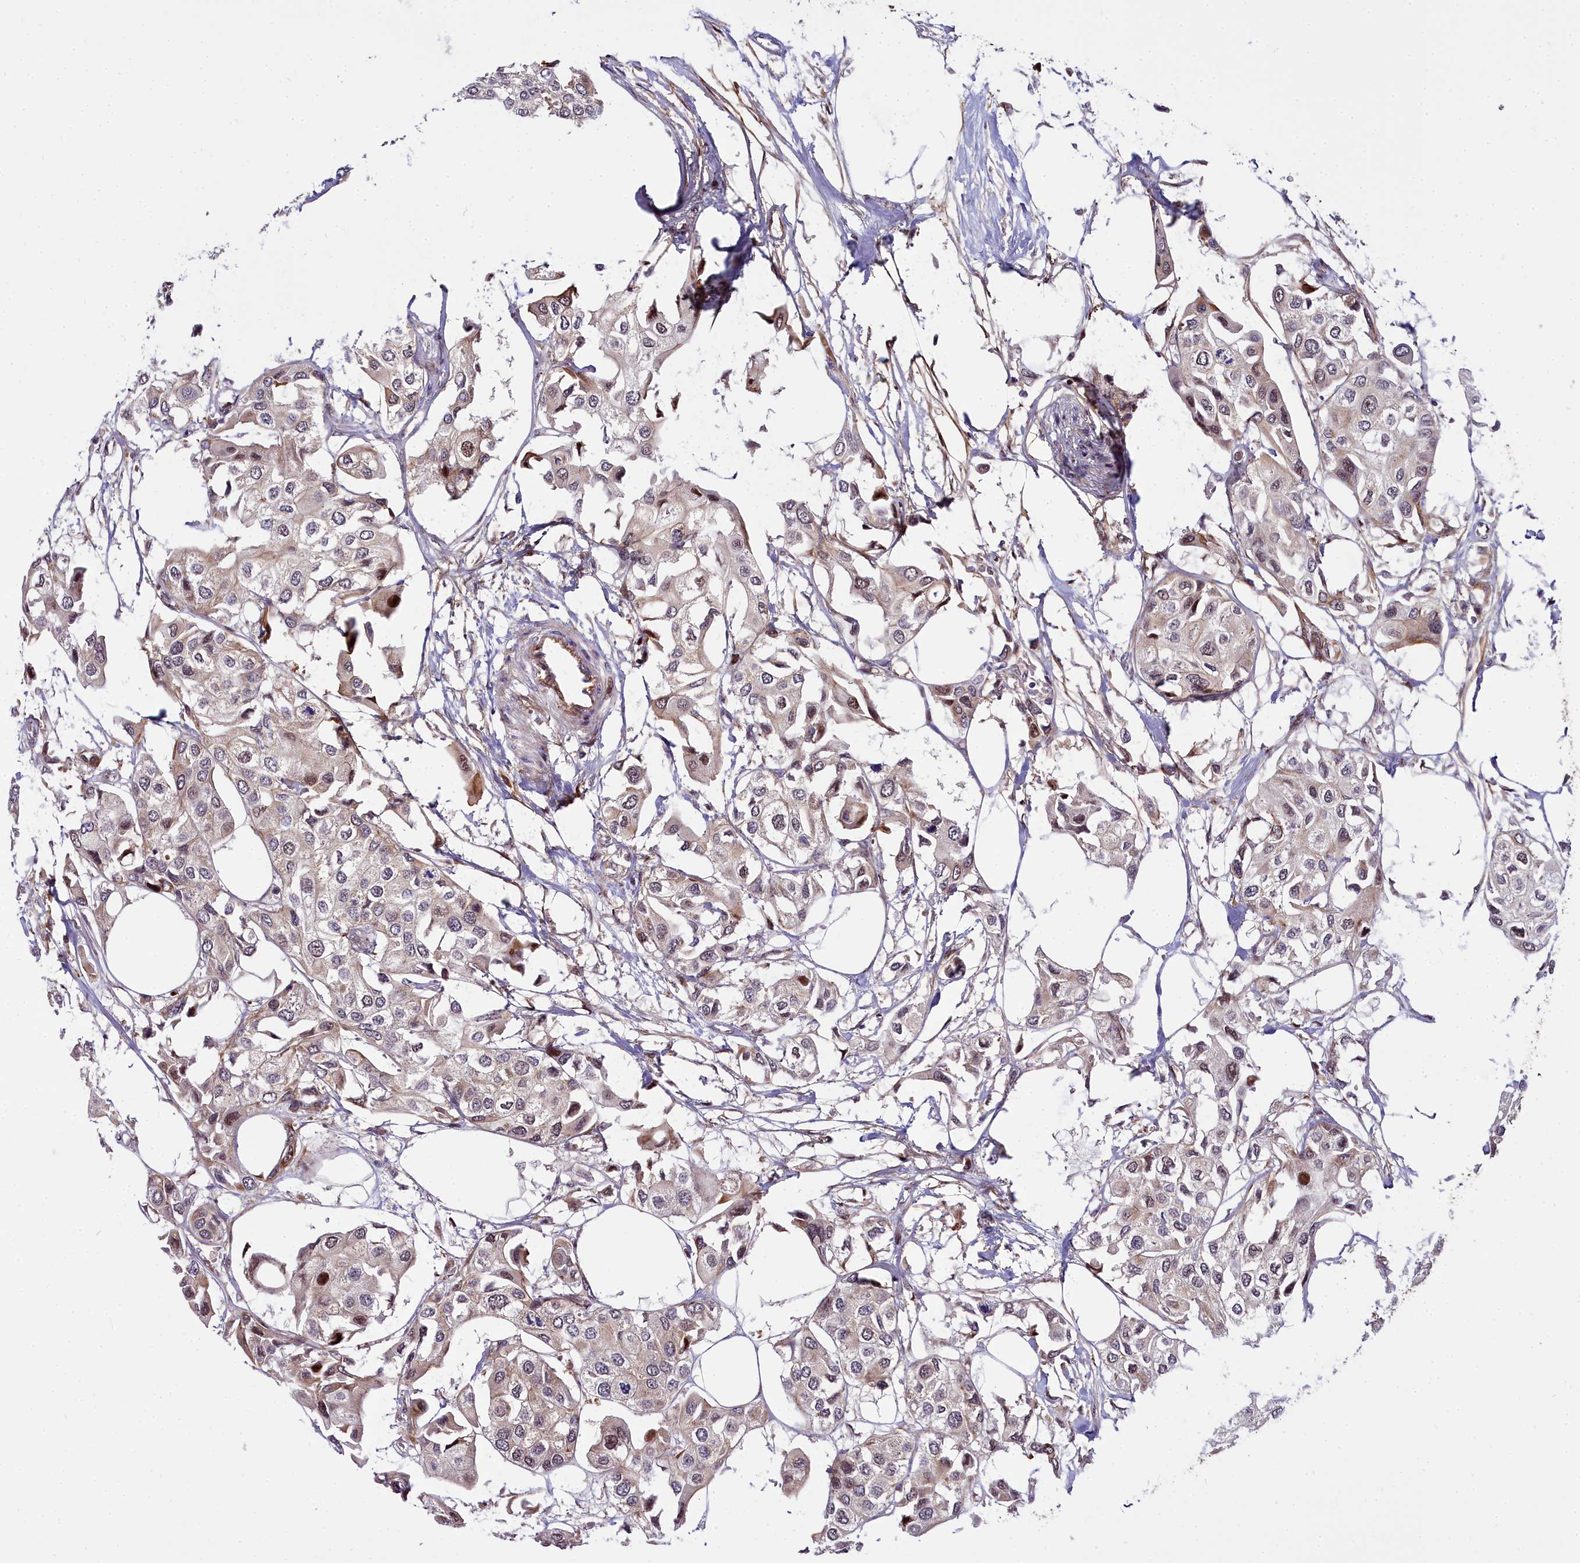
{"staining": {"intensity": "moderate", "quantity": "<25%", "location": "nuclear"}, "tissue": "urothelial cancer", "cell_type": "Tumor cells", "image_type": "cancer", "snomed": [{"axis": "morphology", "description": "Urothelial carcinoma, High grade"}, {"axis": "topography", "description": "Urinary bladder"}], "caption": "DAB immunohistochemical staining of high-grade urothelial carcinoma demonstrates moderate nuclear protein staining in about <25% of tumor cells.", "gene": "MRPS11", "patient": {"sex": "male", "age": 64}}